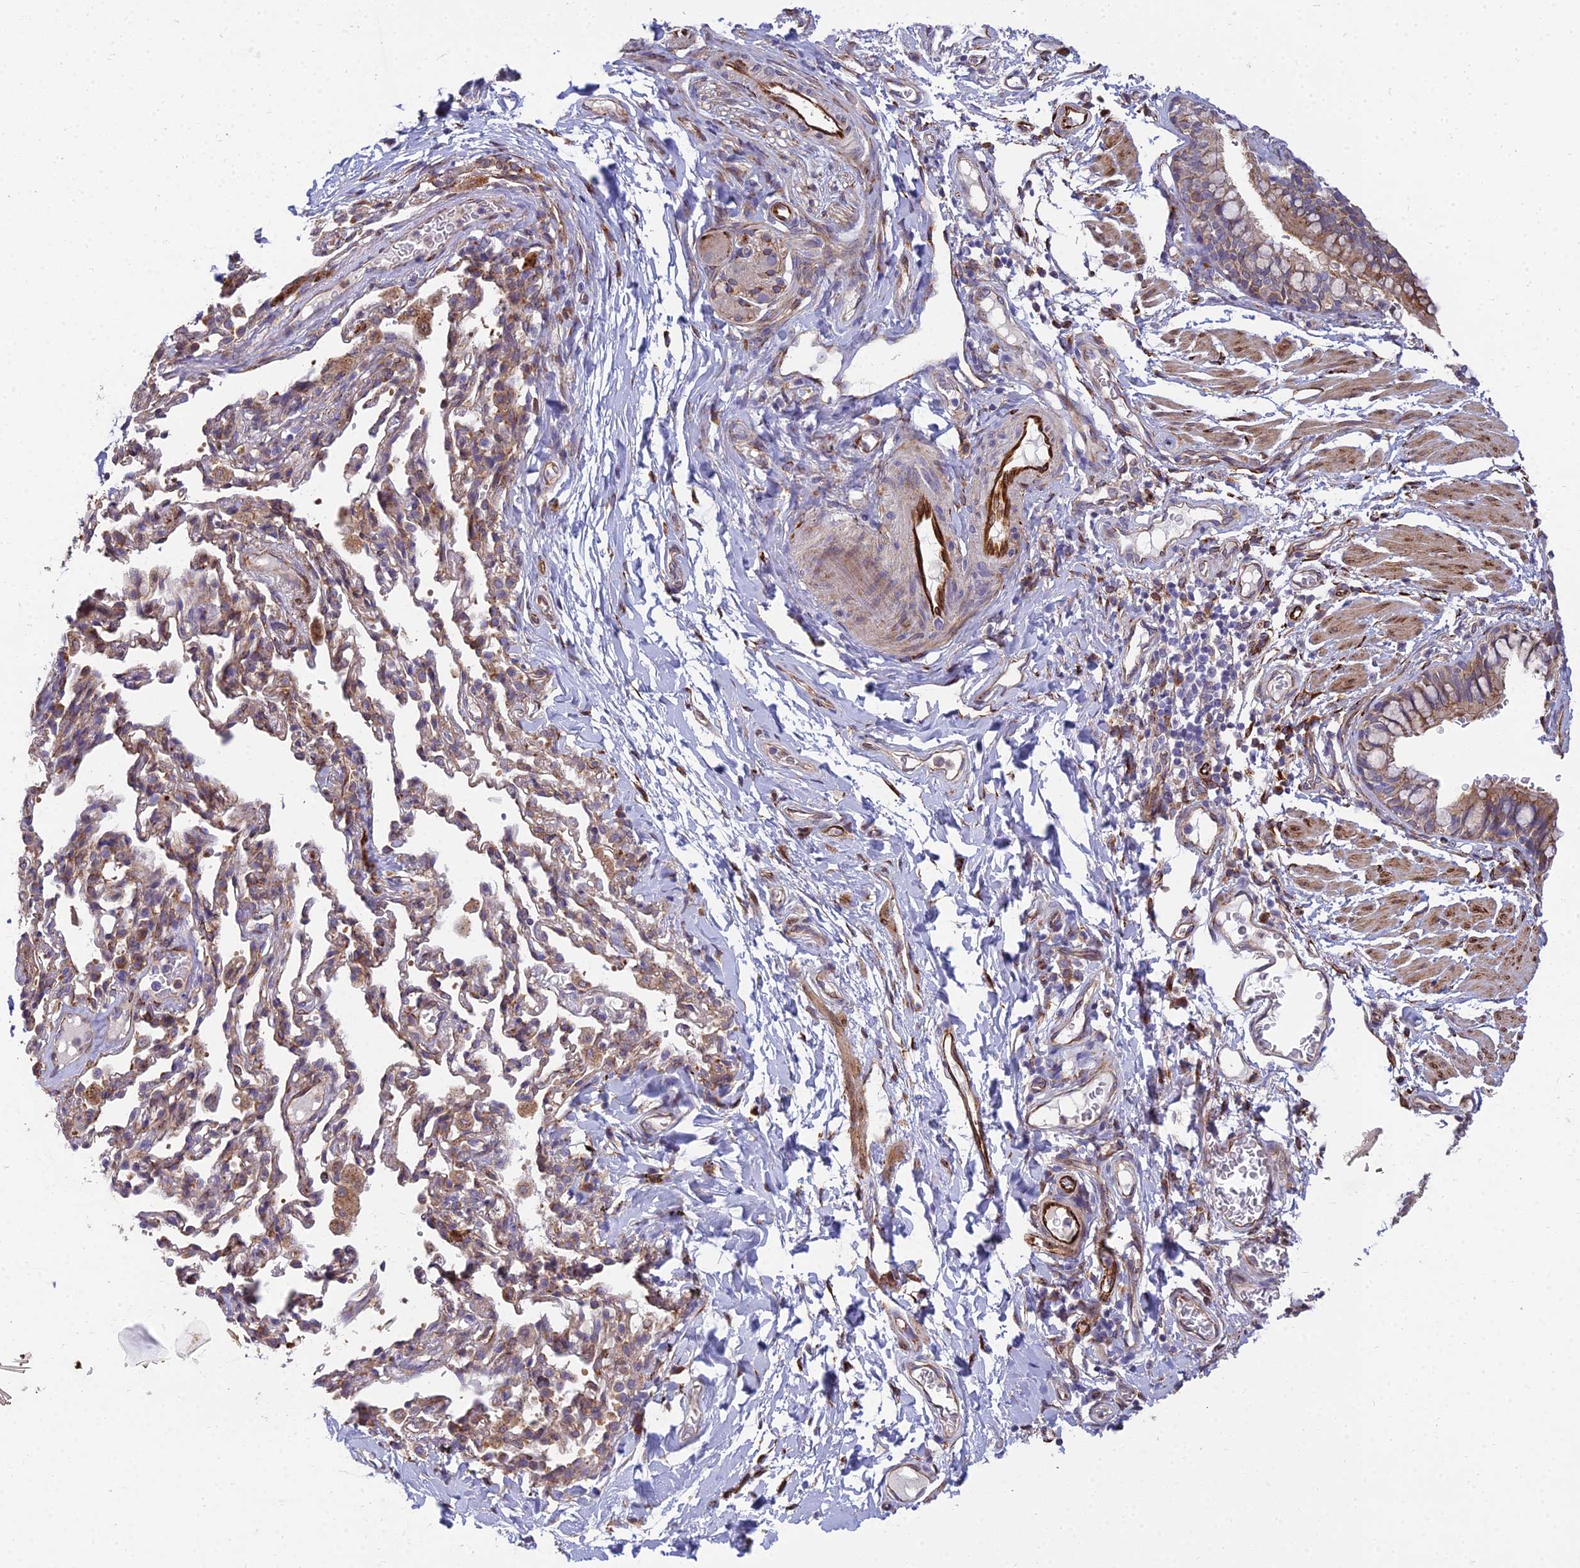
{"staining": {"intensity": "moderate", "quantity": ">75%", "location": "cytoplasmic/membranous"}, "tissue": "bronchus", "cell_type": "Respiratory epithelial cells", "image_type": "normal", "snomed": [{"axis": "morphology", "description": "Normal tissue, NOS"}, {"axis": "topography", "description": "Cartilage tissue"}, {"axis": "topography", "description": "Bronchus"}], "caption": "An image of human bronchus stained for a protein displays moderate cytoplasmic/membranous brown staining in respiratory epithelial cells. The protein of interest is shown in brown color, while the nuclei are stained blue.", "gene": "NDUFAF7", "patient": {"sex": "female", "age": 36}}